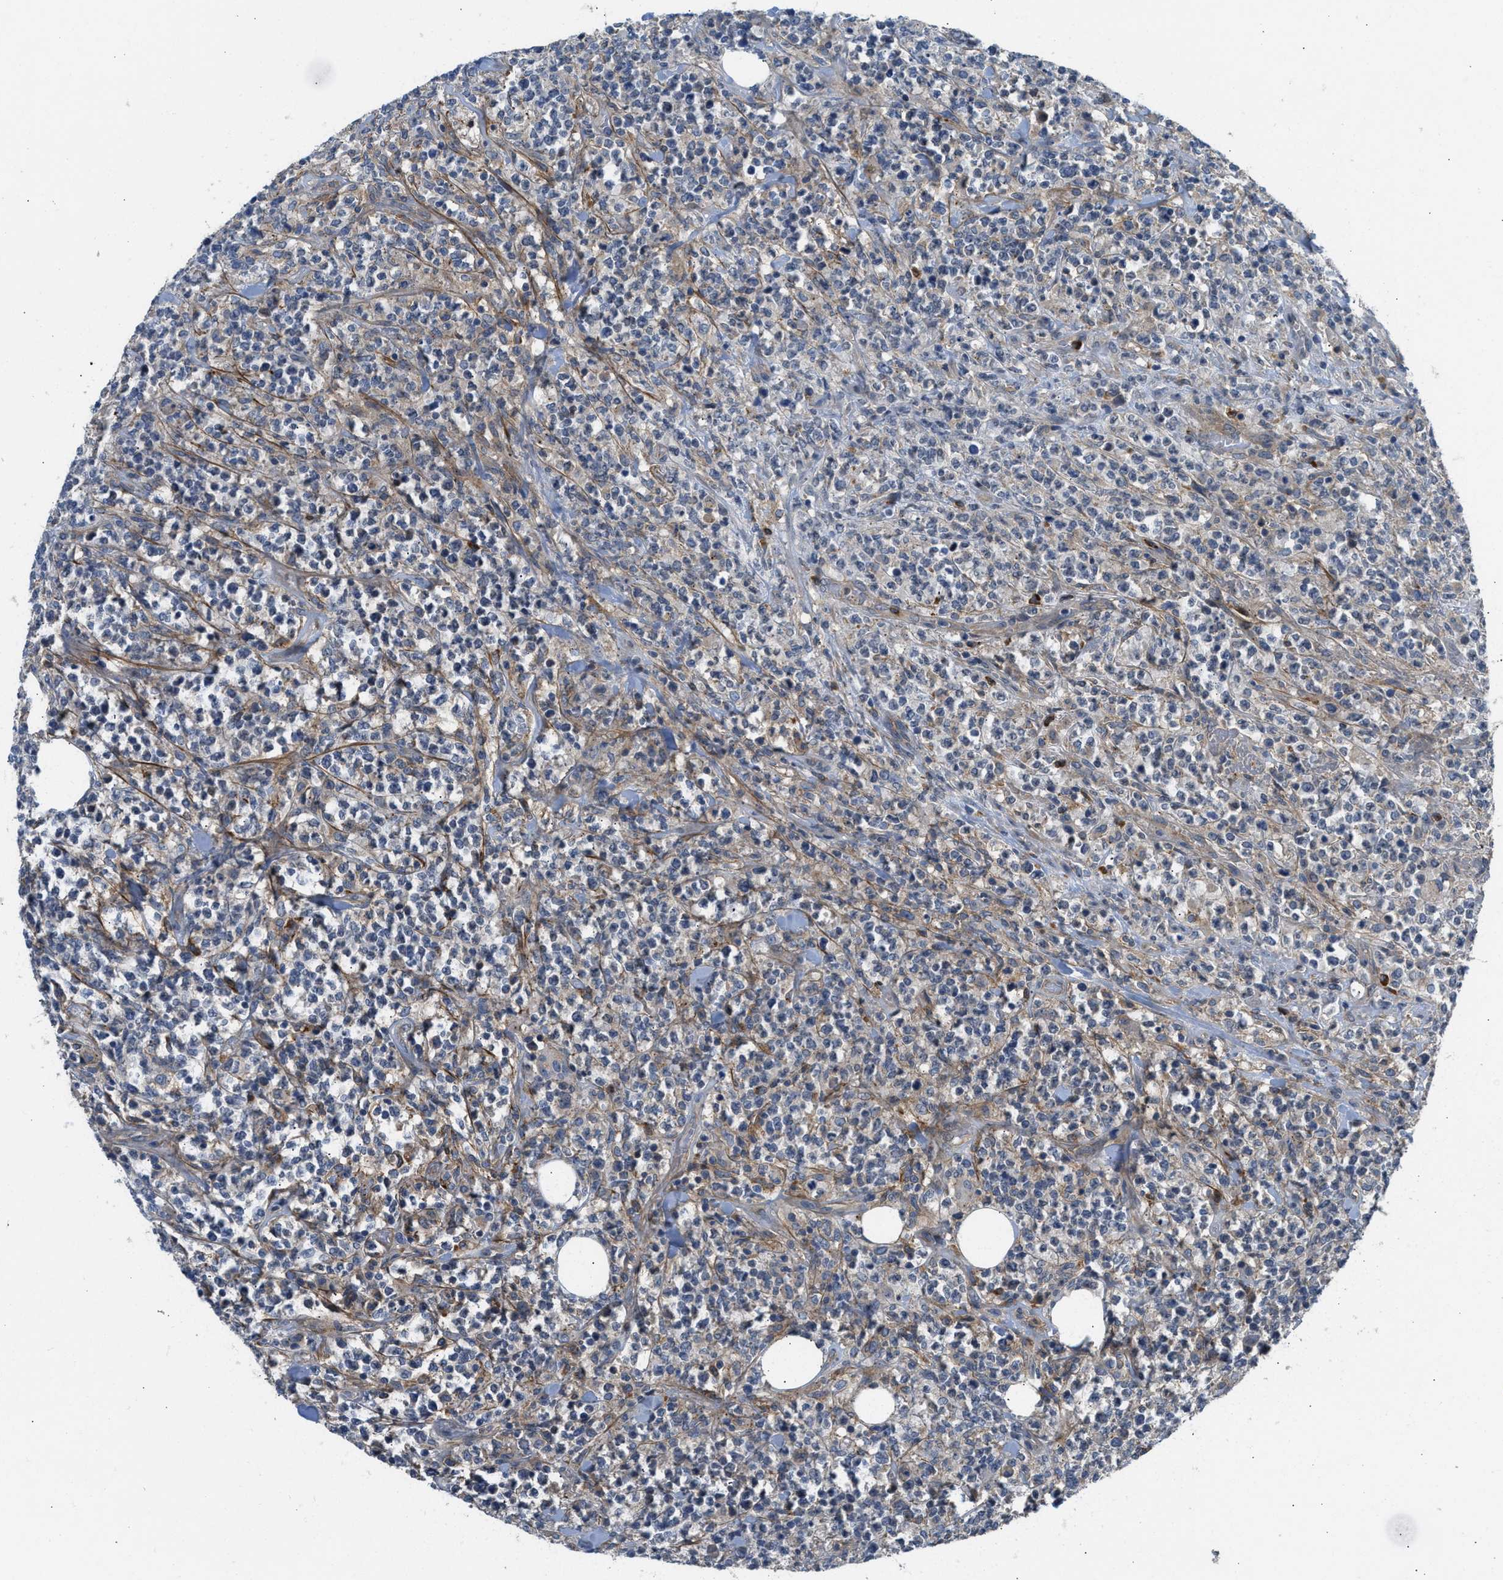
{"staining": {"intensity": "weak", "quantity": "<25%", "location": "cytoplasmic/membranous"}, "tissue": "lymphoma", "cell_type": "Tumor cells", "image_type": "cancer", "snomed": [{"axis": "morphology", "description": "Malignant lymphoma, non-Hodgkin's type, High grade"}, {"axis": "topography", "description": "Soft tissue"}], "caption": "Tumor cells show no significant protein staining in high-grade malignant lymphoma, non-Hodgkin's type.", "gene": "RHBDF2", "patient": {"sex": "male", "age": 18}}